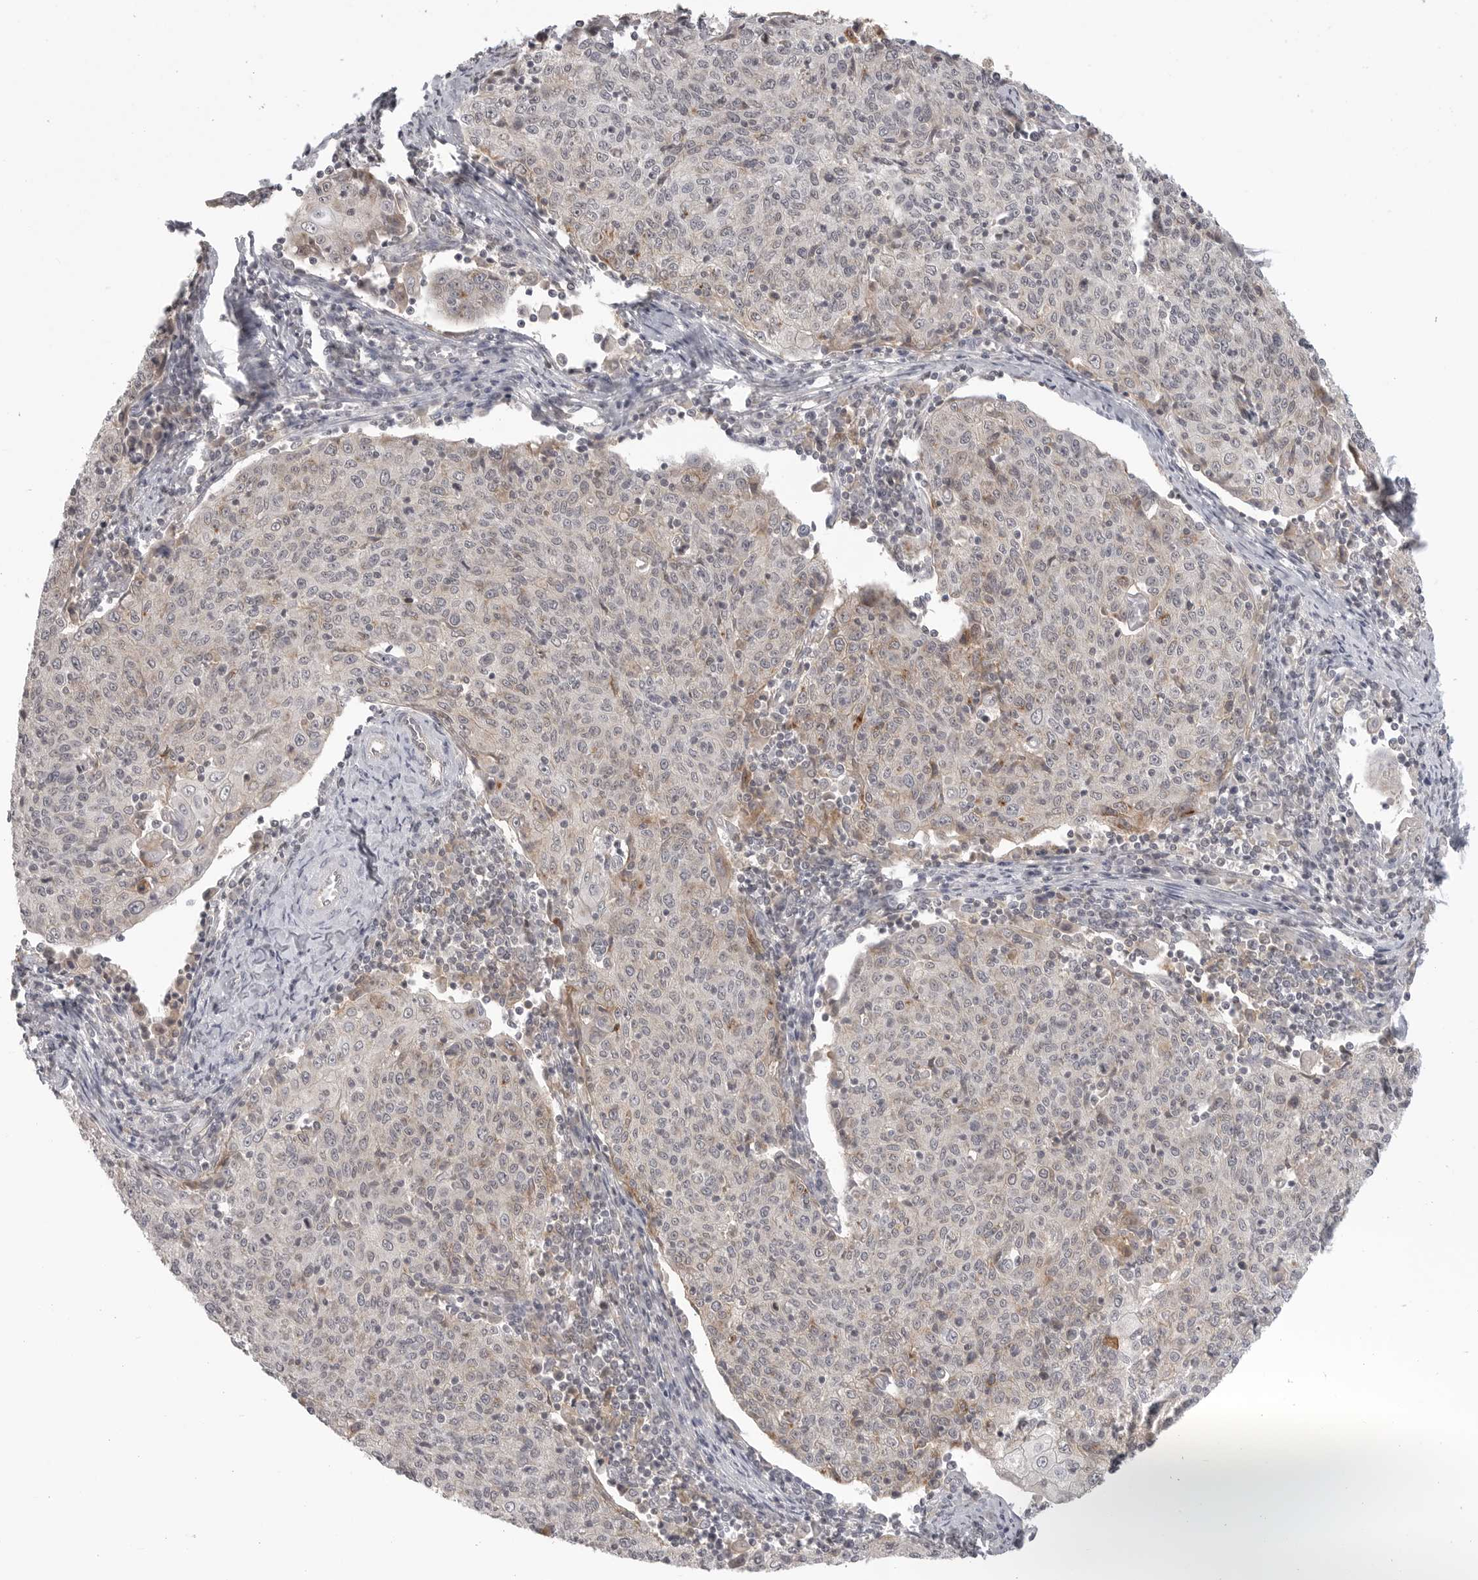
{"staining": {"intensity": "weak", "quantity": "<25%", "location": "cytoplasmic/membranous"}, "tissue": "cervical cancer", "cell_type": "Tumor cells", "image_type": "cancer", "snomed": [{"axis": "morphology", "description": "Squamous cell carcinoma, NOS"}, {"axis": "topography", "description": "Cervix"}], "caption": "A micrograph of human squamous cell carcinoma (cervical) is negative for staining in tumor cells. Nuclei are stained in blue.", "gene": "IFNGR1", "patient": {"sex": "female", "age": 48}}